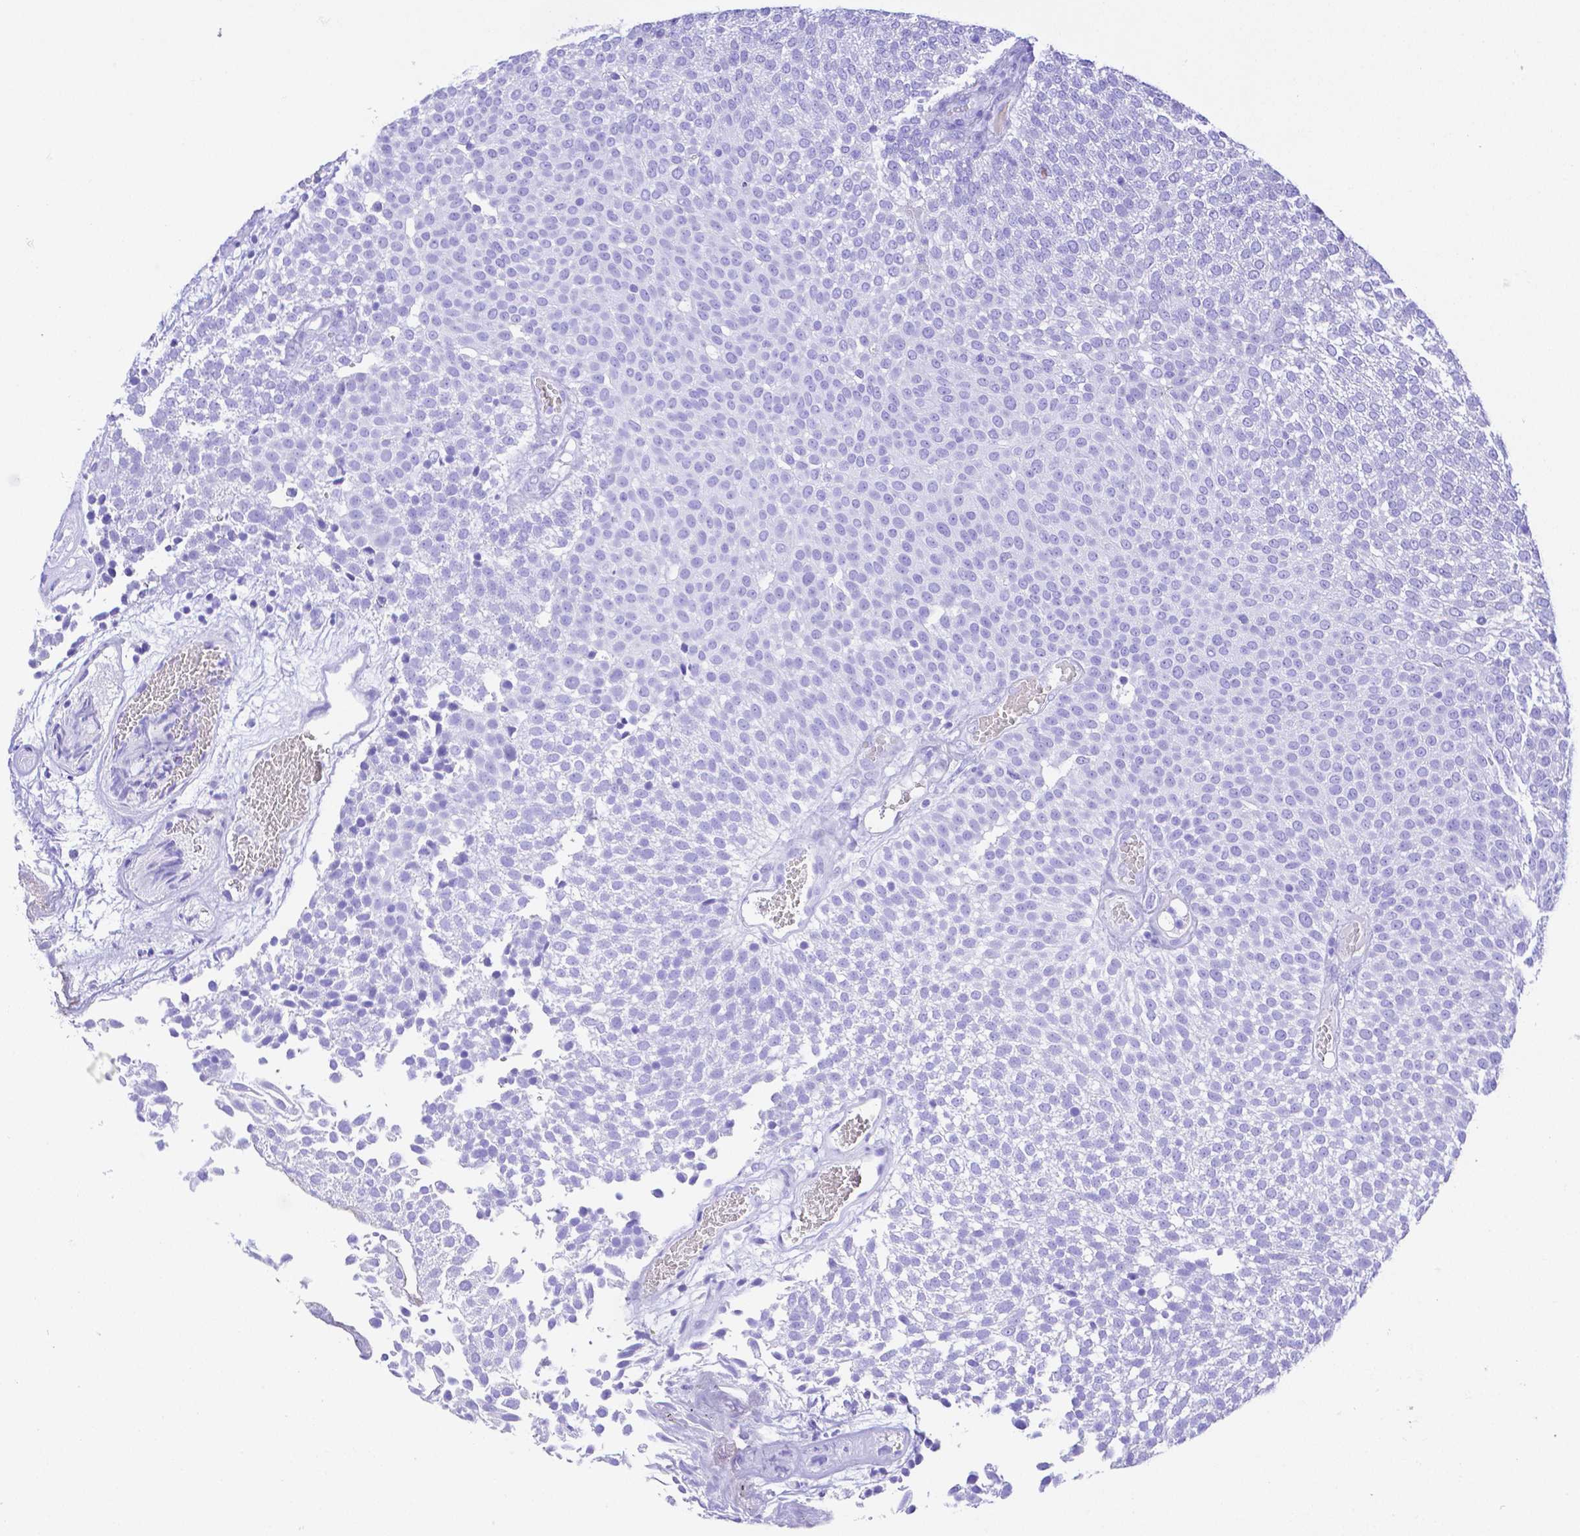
{"staining": {"intensity": "negative", "quantity": "none", "location": "none"}, "tissue": "urothelial cancer", "cell_type": "Tumor cells", "image_type": "cancer", "snomed": [{"axis": "morphology", "description": "Urothelial carcinoma, Low grade"}, {"axis": "topography", "description": "Urinary bladder"}], "caption": "There is no significant expression in tumor cells of urothelial carcinoma (low-grade).", "gene": "SMR3A", "patient": {"sex": "female", "age": 79}}